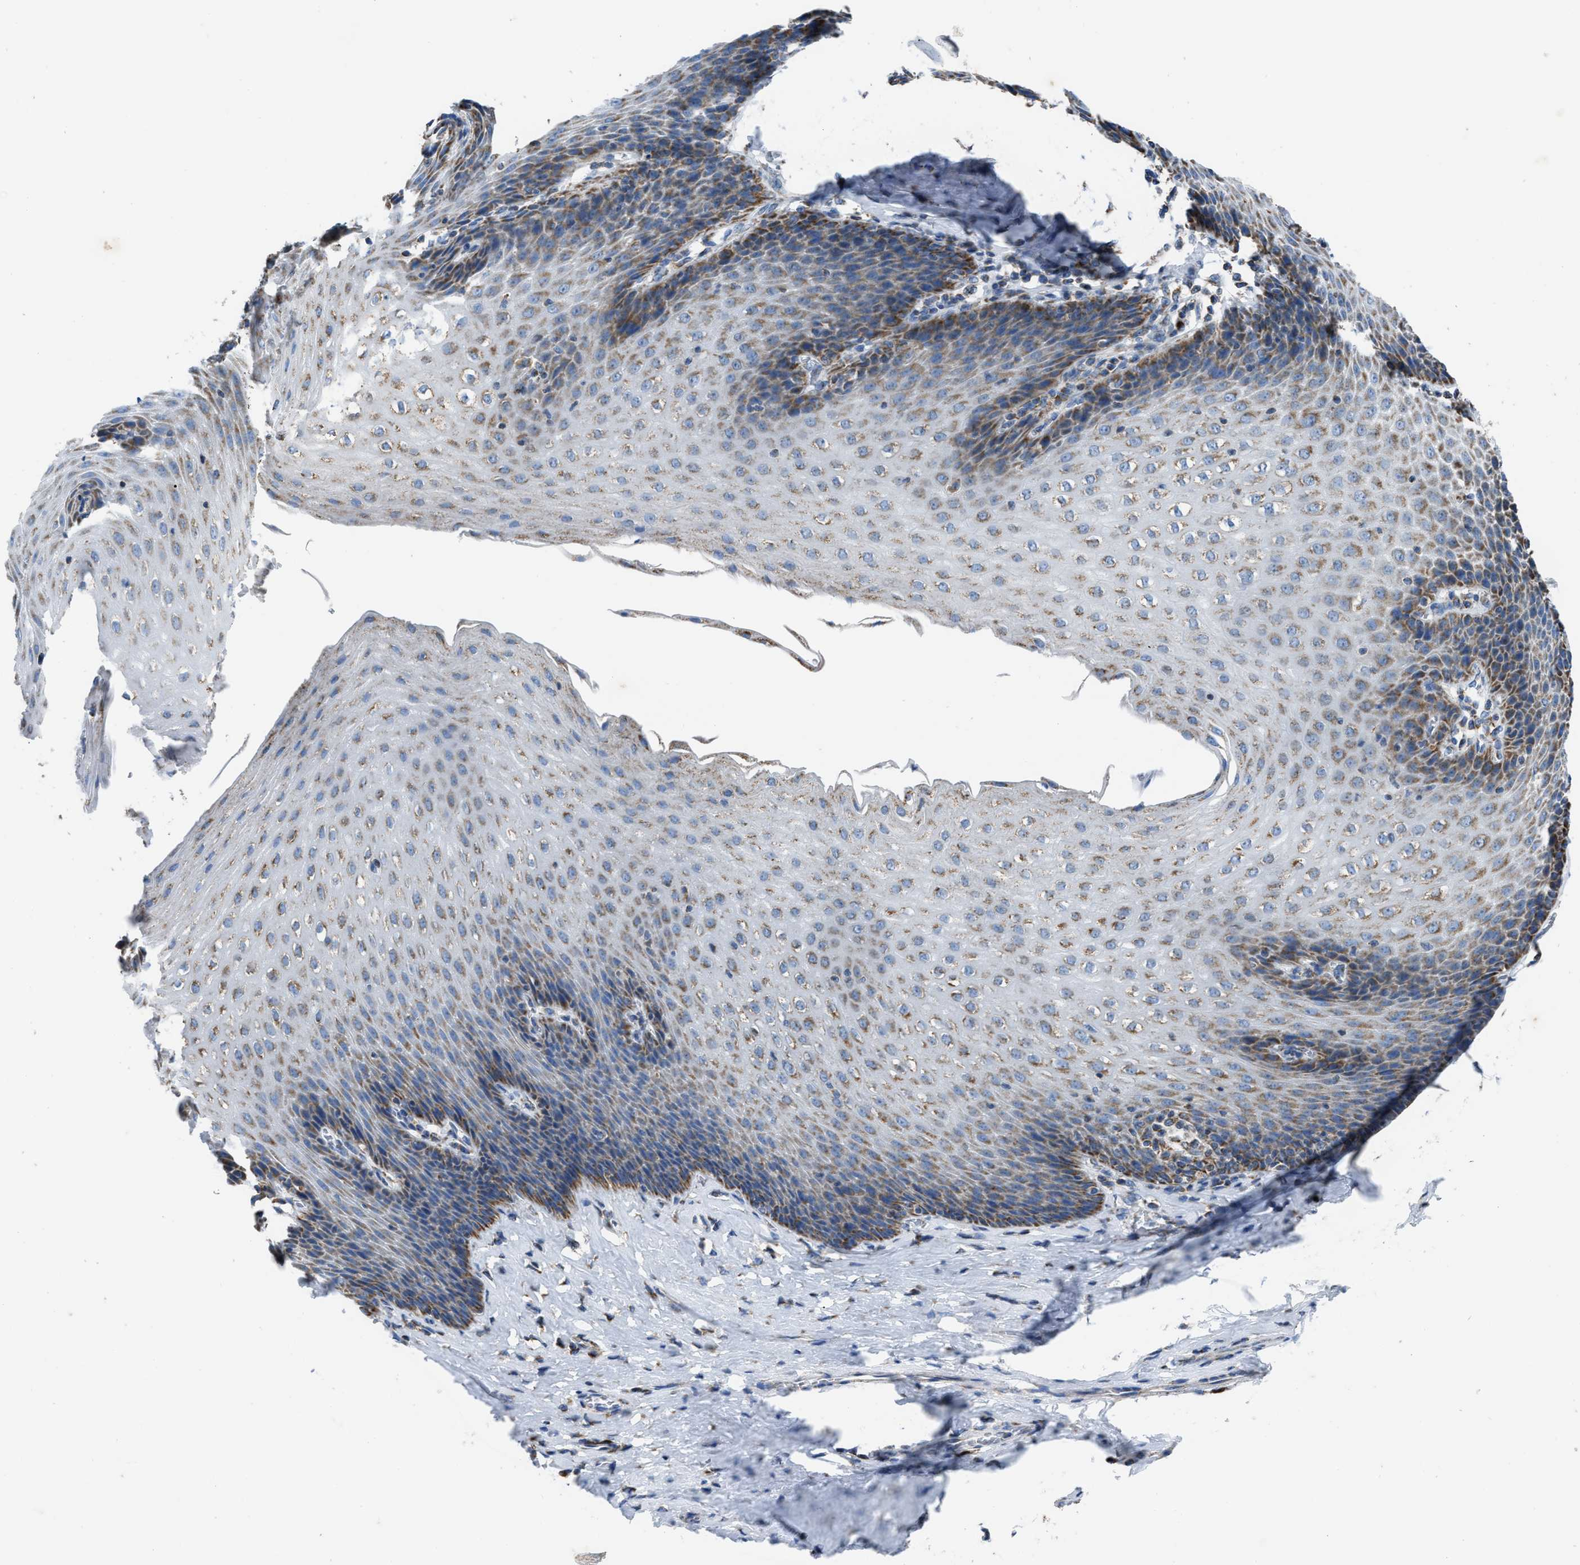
{"staining": {"intensity": "moderate", "quantity": ">75%", "location": "cytoplasmic/membranous"}, "tissue": "esophagus", "cell_type": "Squamous epithelial cells", "image_type": "normal", "snomed": [{"axis": "morphology", "description": "Normal tissue, NOS"}, {"axis": "topography", "description": "Esophagus"}], "caption": "Moderate cytoplasmic/membranous staining is seen in about >75% of squamous epithelial cells in normal esophagus. (DAB = brown stain, brightfield microscopy at high magnification).", "gene": "ETFB", "patient": {"sex": "female", "age": 61}}